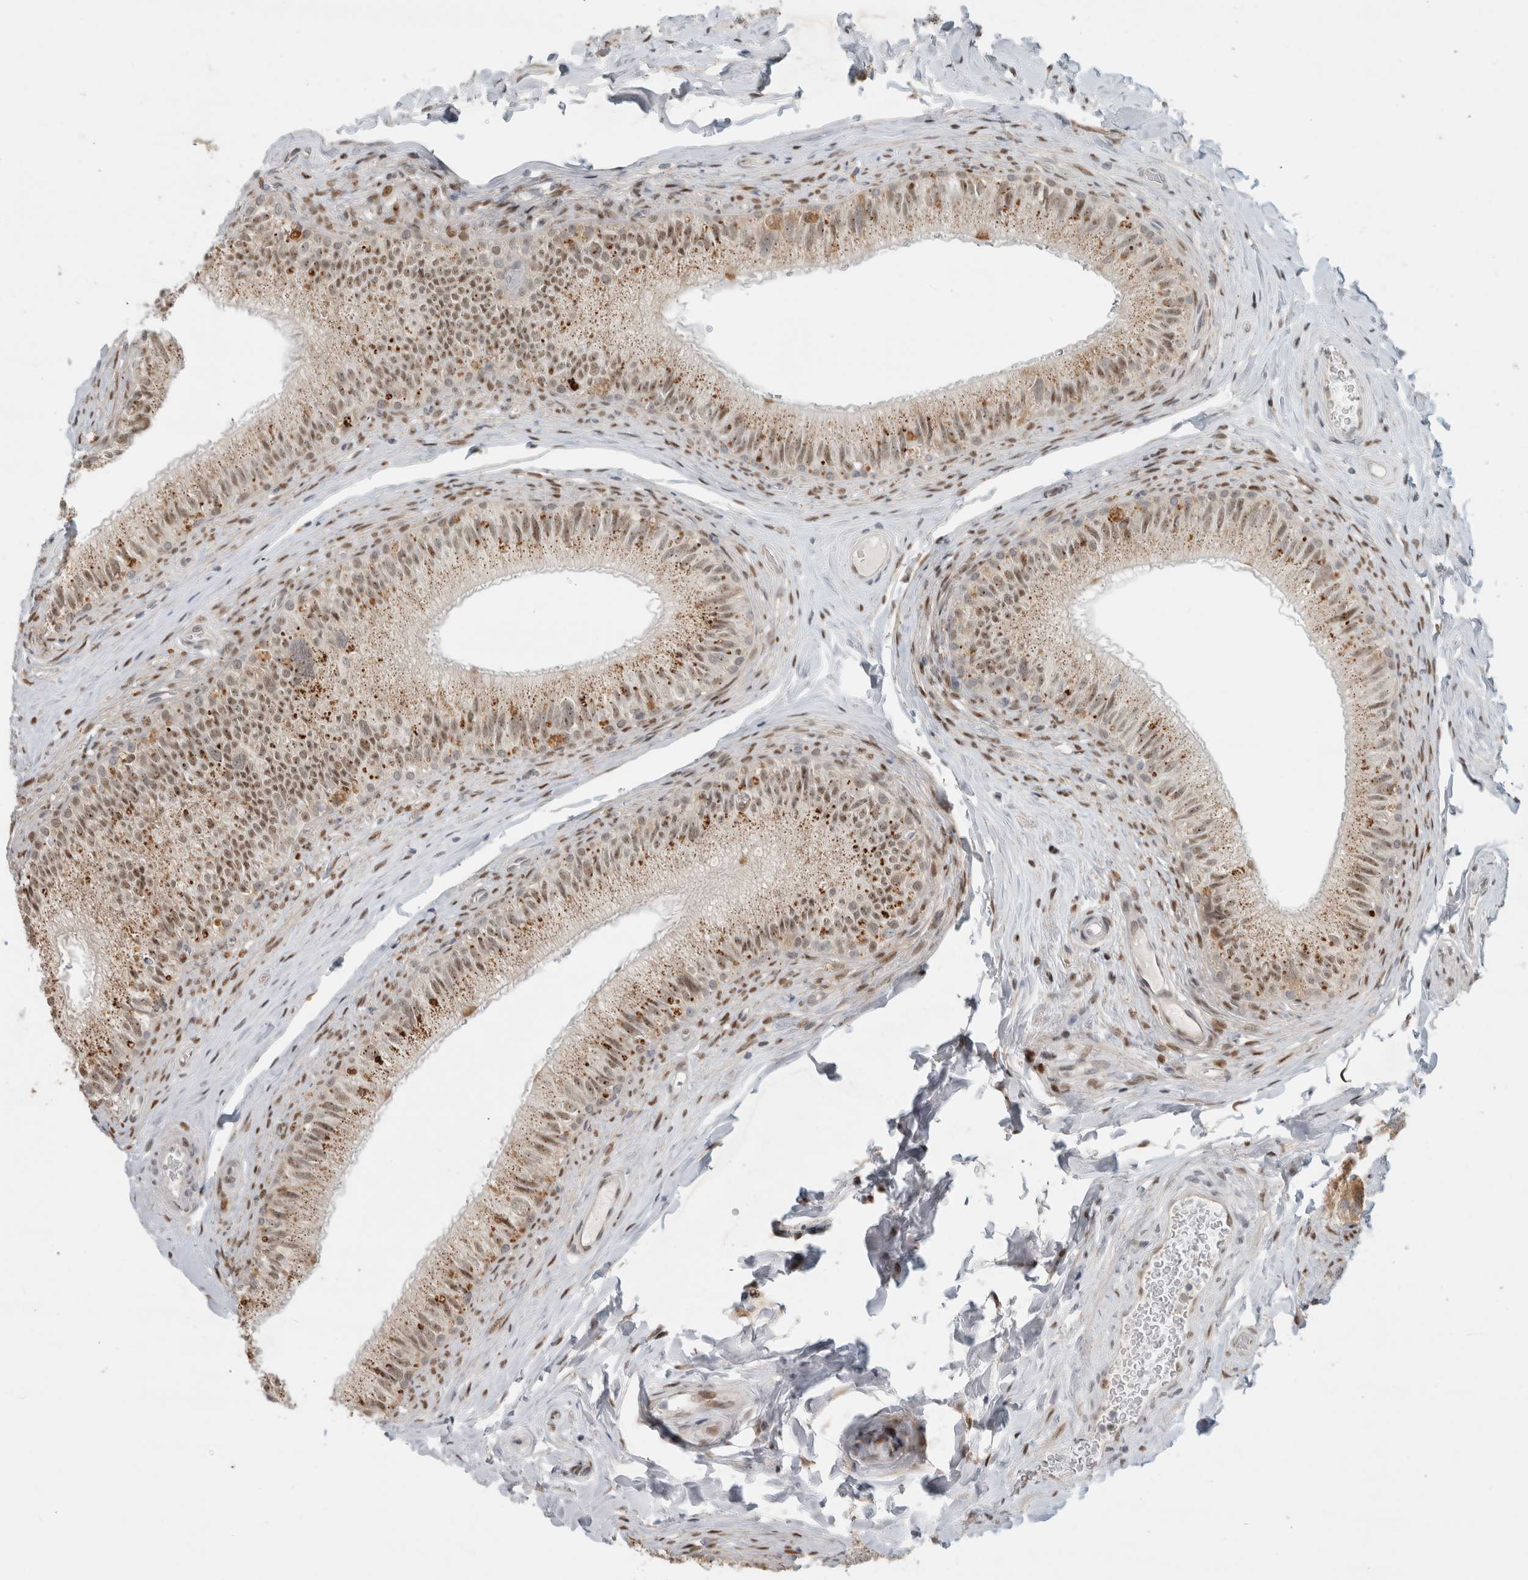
{"staining": {"intensity": "moderate", "quantity": ">75%", "location": "cytoplasmic/membranous,nuclear"}, "tissue": "epididymis", "cell_type": "Glandular cells", "image_type": "normal", "snomed": [{"axis": "morphology", "description": "Normal tissue, NOS"}, {"axis": "topography", "description": "Epididymis"}], "caption": "The micrograph exhibits a brown stain indicating the presence of a protein in the cytoplasmic/membranous,nuclear of glandular cells in epididymis. The staining is performed using DAB (3,3'-diaminobenzidine) brown chromogen to label protein expression. The nuclei are counter-stained blue using hematoxylin.", "gene": "NAB2", "patient": {"sex": "male", "age": 49}}